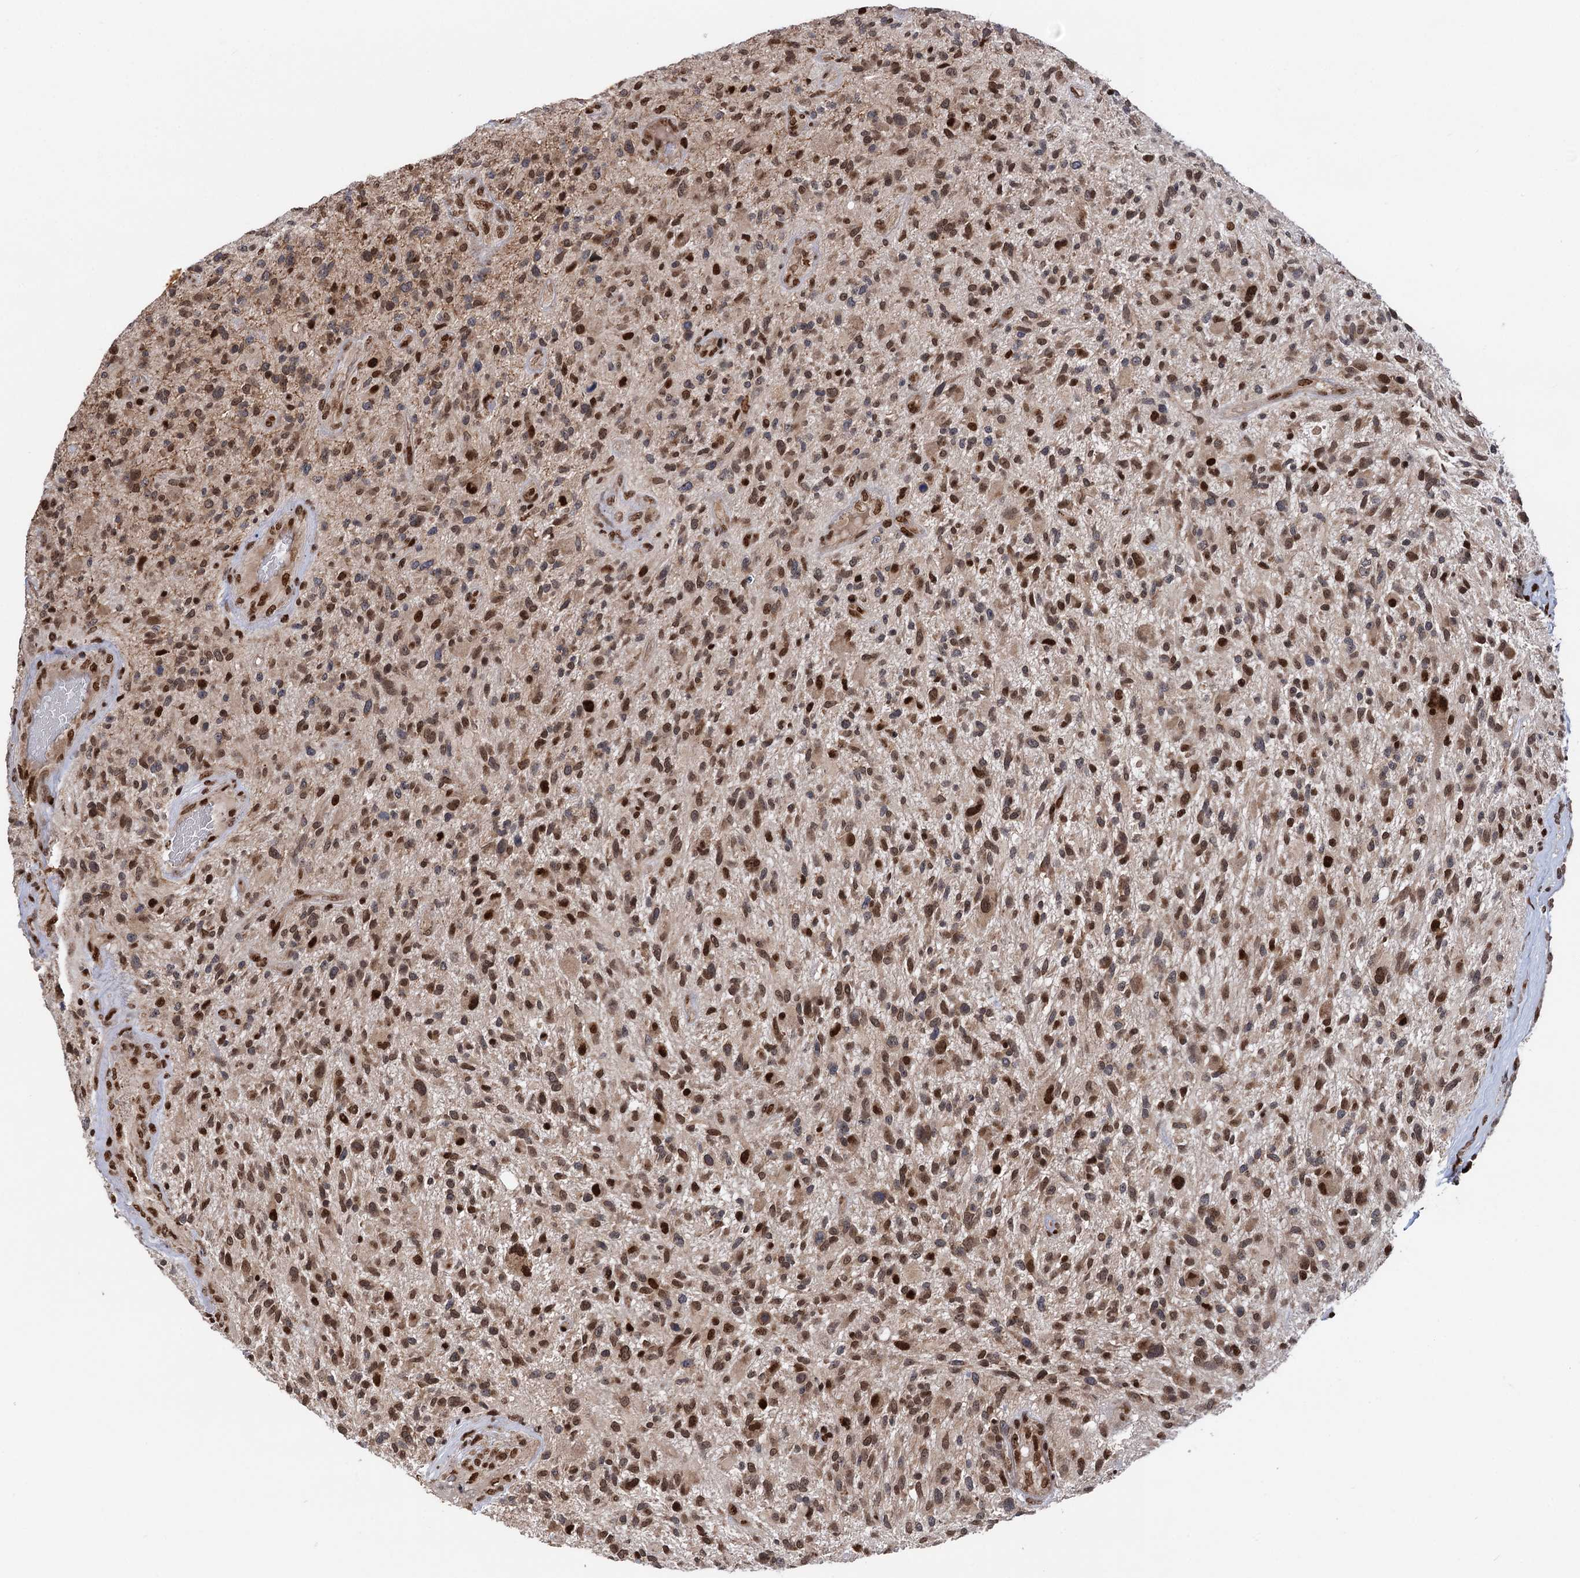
{"staining": {"intensity": "moderate", "quantity": ">75%", "location": "nuclear"}, "tissue": "glioma", "cell_type": "Tumor cells", "image_type": "cancer", "snomed": [{"axis": "morphology", "description": "Glioma, malignant, High grade"}, {"axis": "topography", "description": "Brain"}], "caption": "Glioma tissue shows moderate nuclear staining in approximately >75% of tumor cells", "gene": "MESD", "patient": {"sex": "male", "age": 47}}